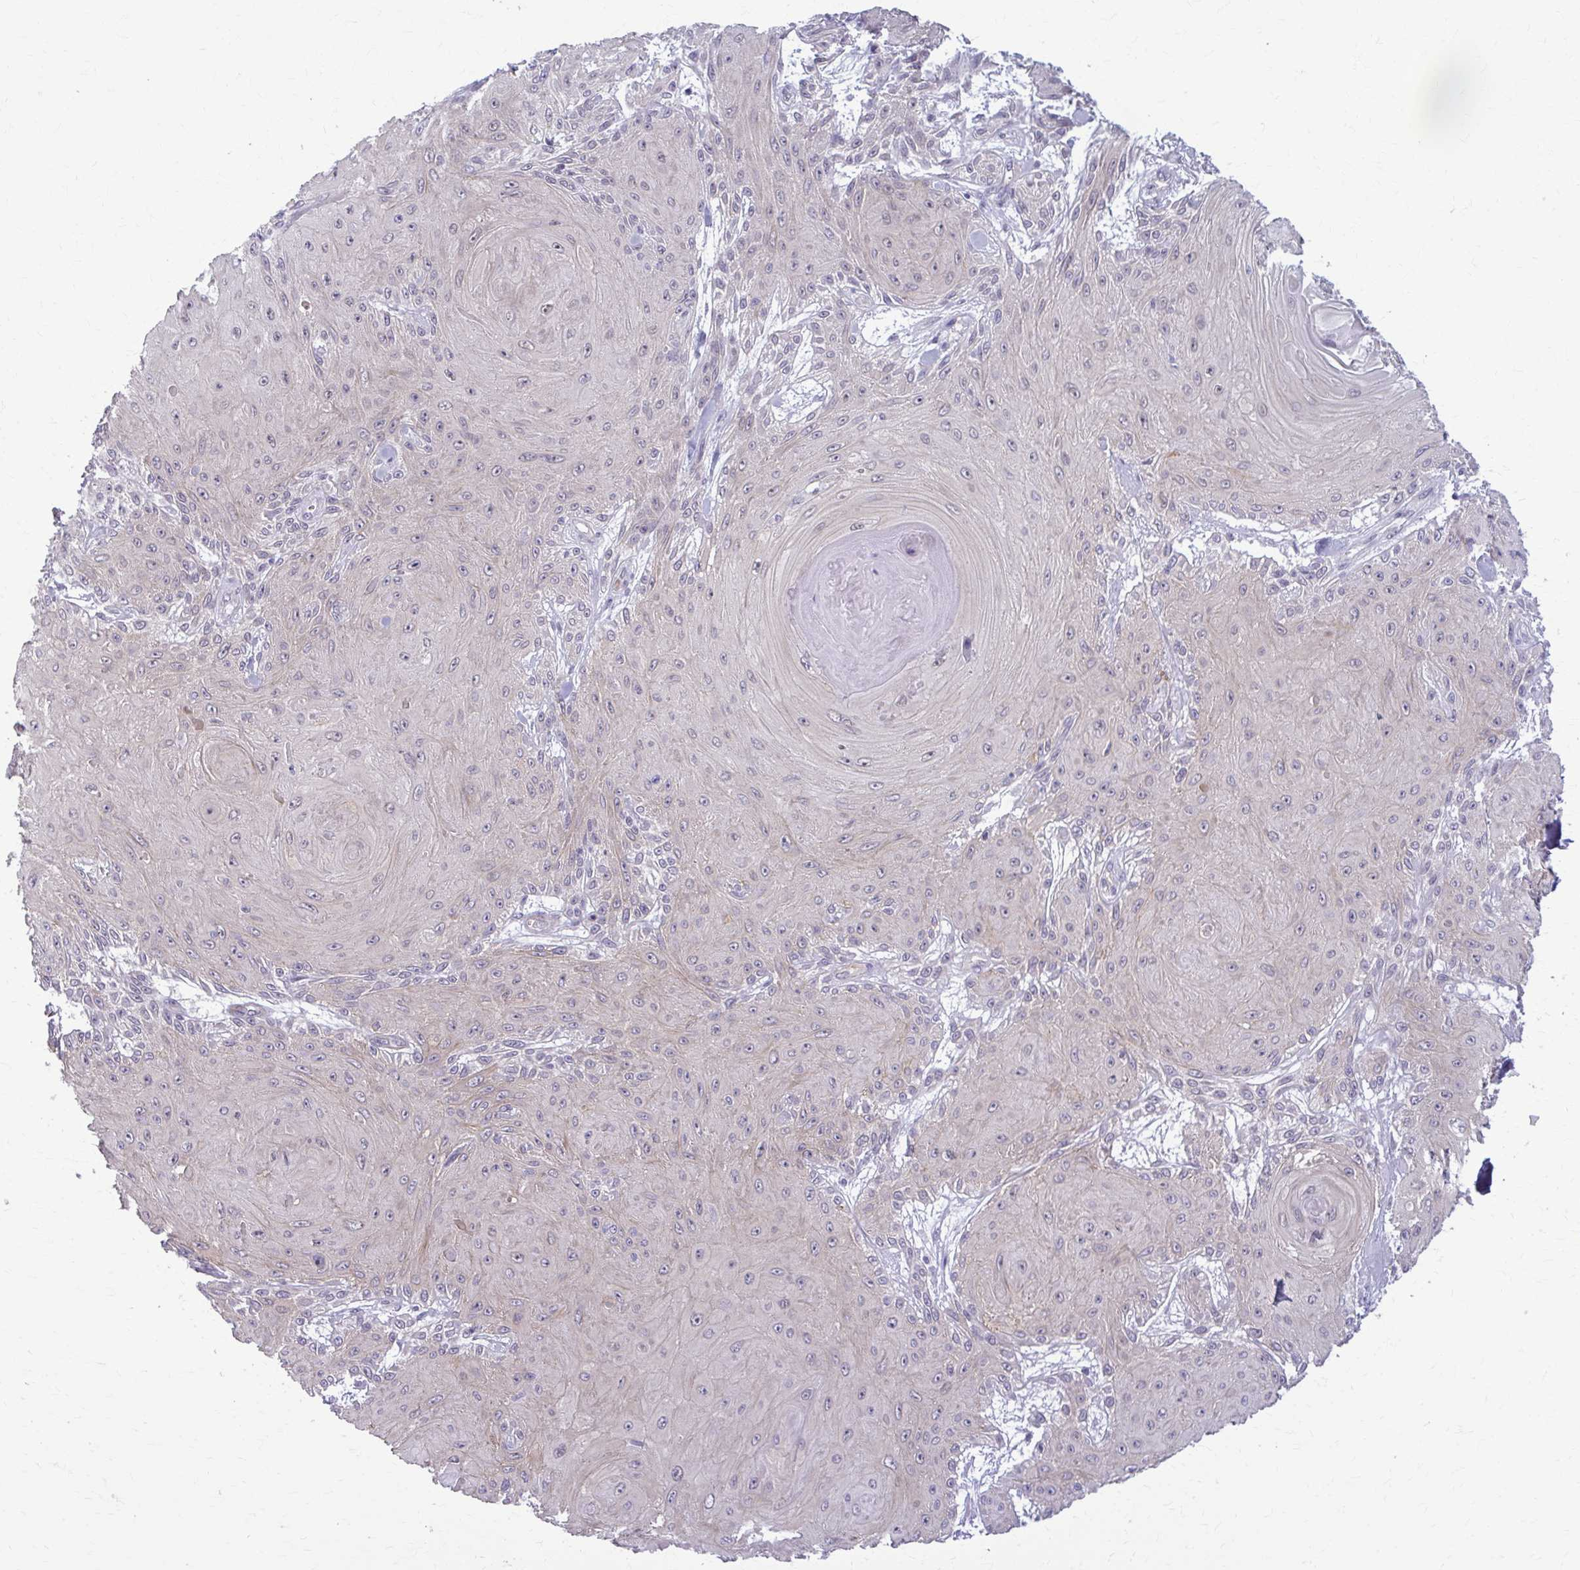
{"staining": {"intensity": "negative", "quantity": "none", "location": "none"}, "tissue": "skin cancer", "cell_type": "Tumor cells", "image_type": "cancer", "snomed": [{"axis": "morphology", "description": "Squamous cell carcinoma, NOS"}, {"axis": "topography", "description": "Skin"}], "caption": "An immunohistochemistry photomicrograph of skin squamous cell carcinoma is shown. There is no staining in tumor cells of skin squamous cell carcinoma.", "gene": "NUMBL", "patient": {"sex": "male", "age": 88}}